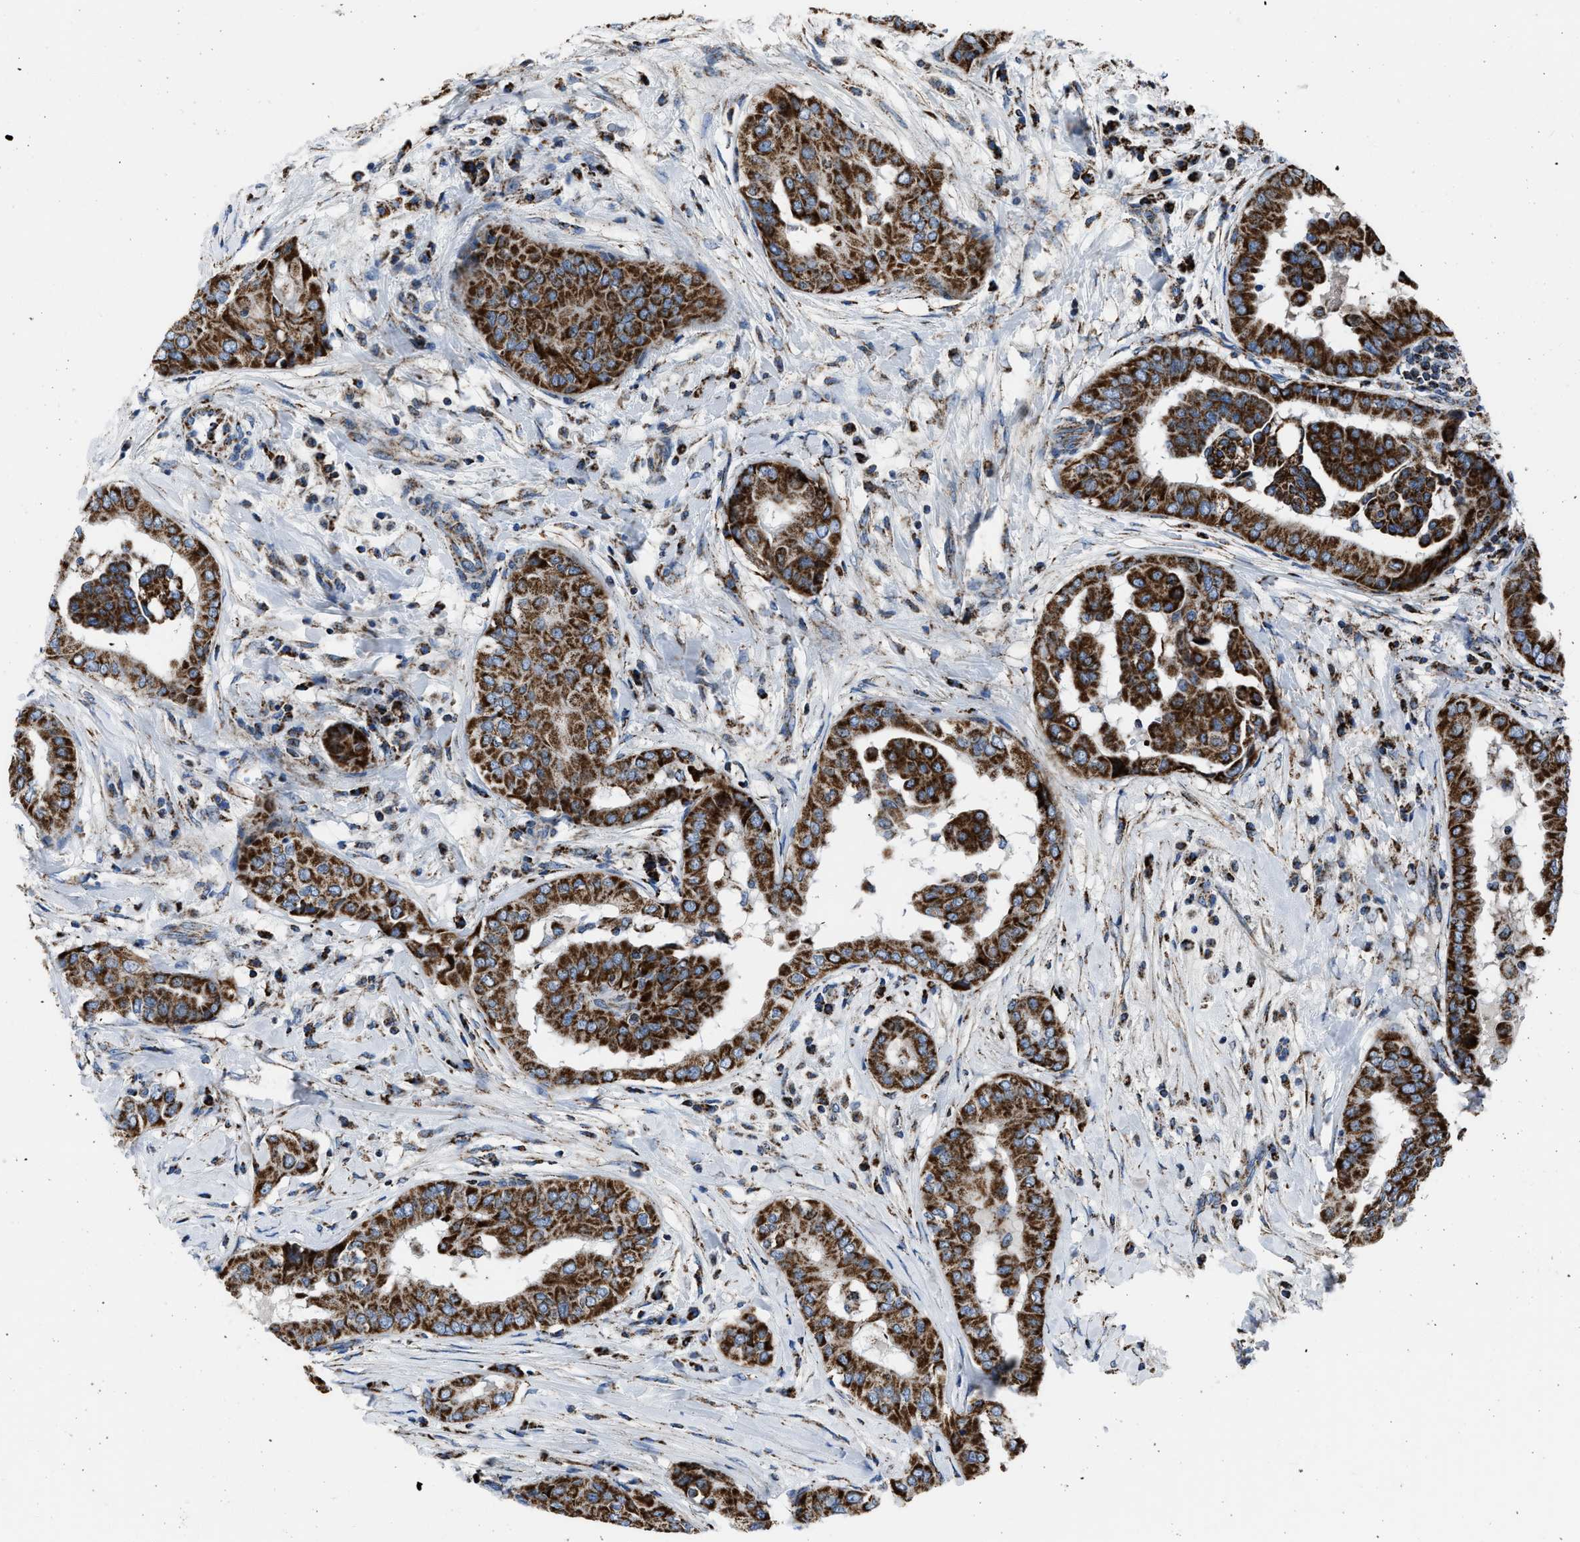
{"staining": {"intensity": "strong", "quantity": ">75%", "location": "cytoplasmic/membranous"}, "tissue": "thyroid cancer", "cell_type": "Tumor cells", "image_type": "cancer", "snomed": [{"axis": "morphology", "description": "Papillary adenocarcinoma, NOS"}, {"axis": "topography", "description": "Thyroid gland"}], "caption": "Protein staining of thyroid cancer (papillary adenocarcinoma) tissue shows strong cytoplasmic/membranous positivity in about >75% of tumor cells.", "gene": "NSD3", "patient": {"sex": "male", "age": 33}}